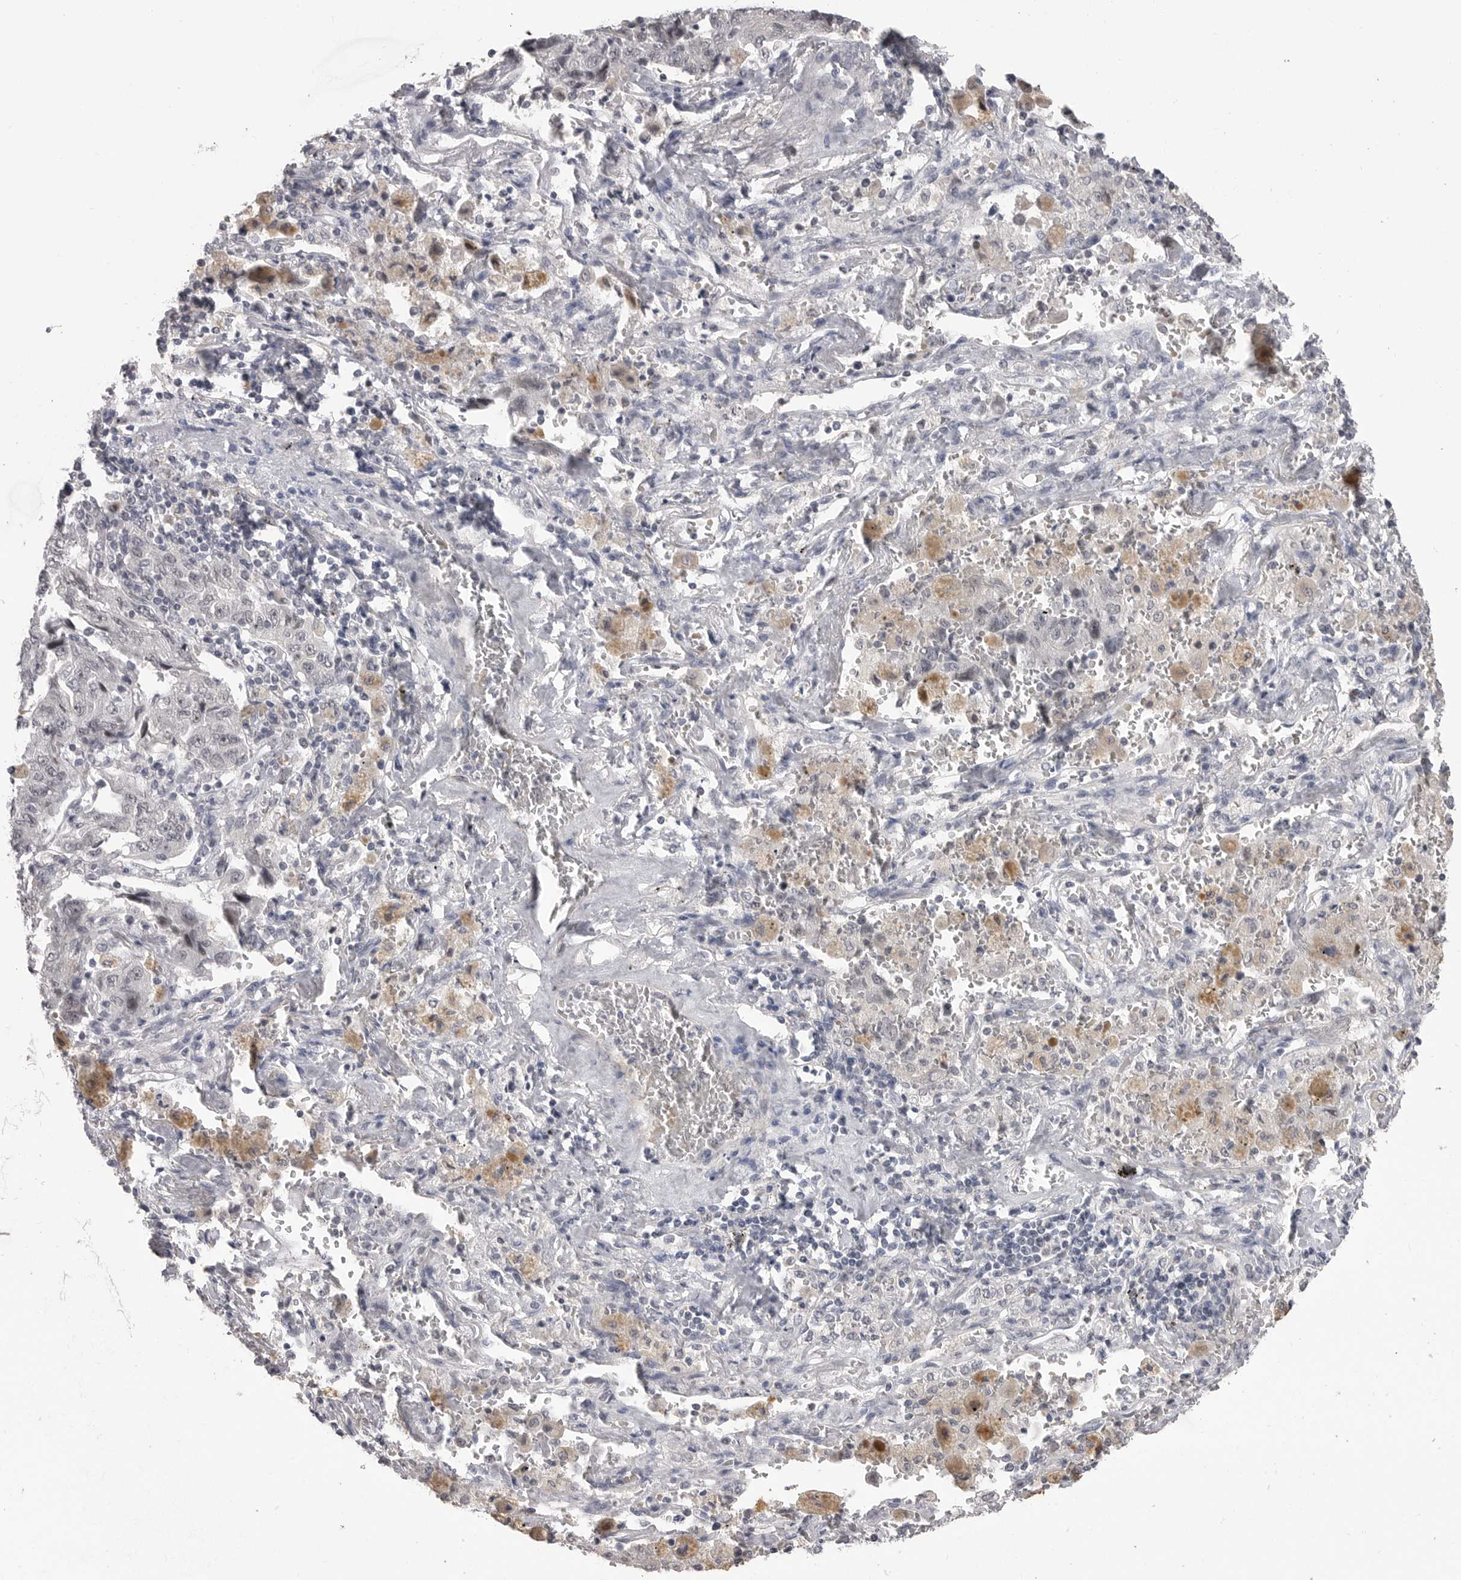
{"staining": {"intensity": "negative", "quantity": "none", "location": "none"}, "tissue": "lung cancer", "cell_type": "Tumor cells", "image_type": "cancer", "snomed": [{"axis": "morphology", "description": "Adenocarcinoma, NOS"}, {"axis": "topography", "description": "Lung"}], "caption": "This is an immunohistochemistry photomicrograph of lung cancer (adenocarcinoma). There is no expression in tumor cells.", "gene": "PLEKHF1", "patient": {"sex": "female", "age": 51}}